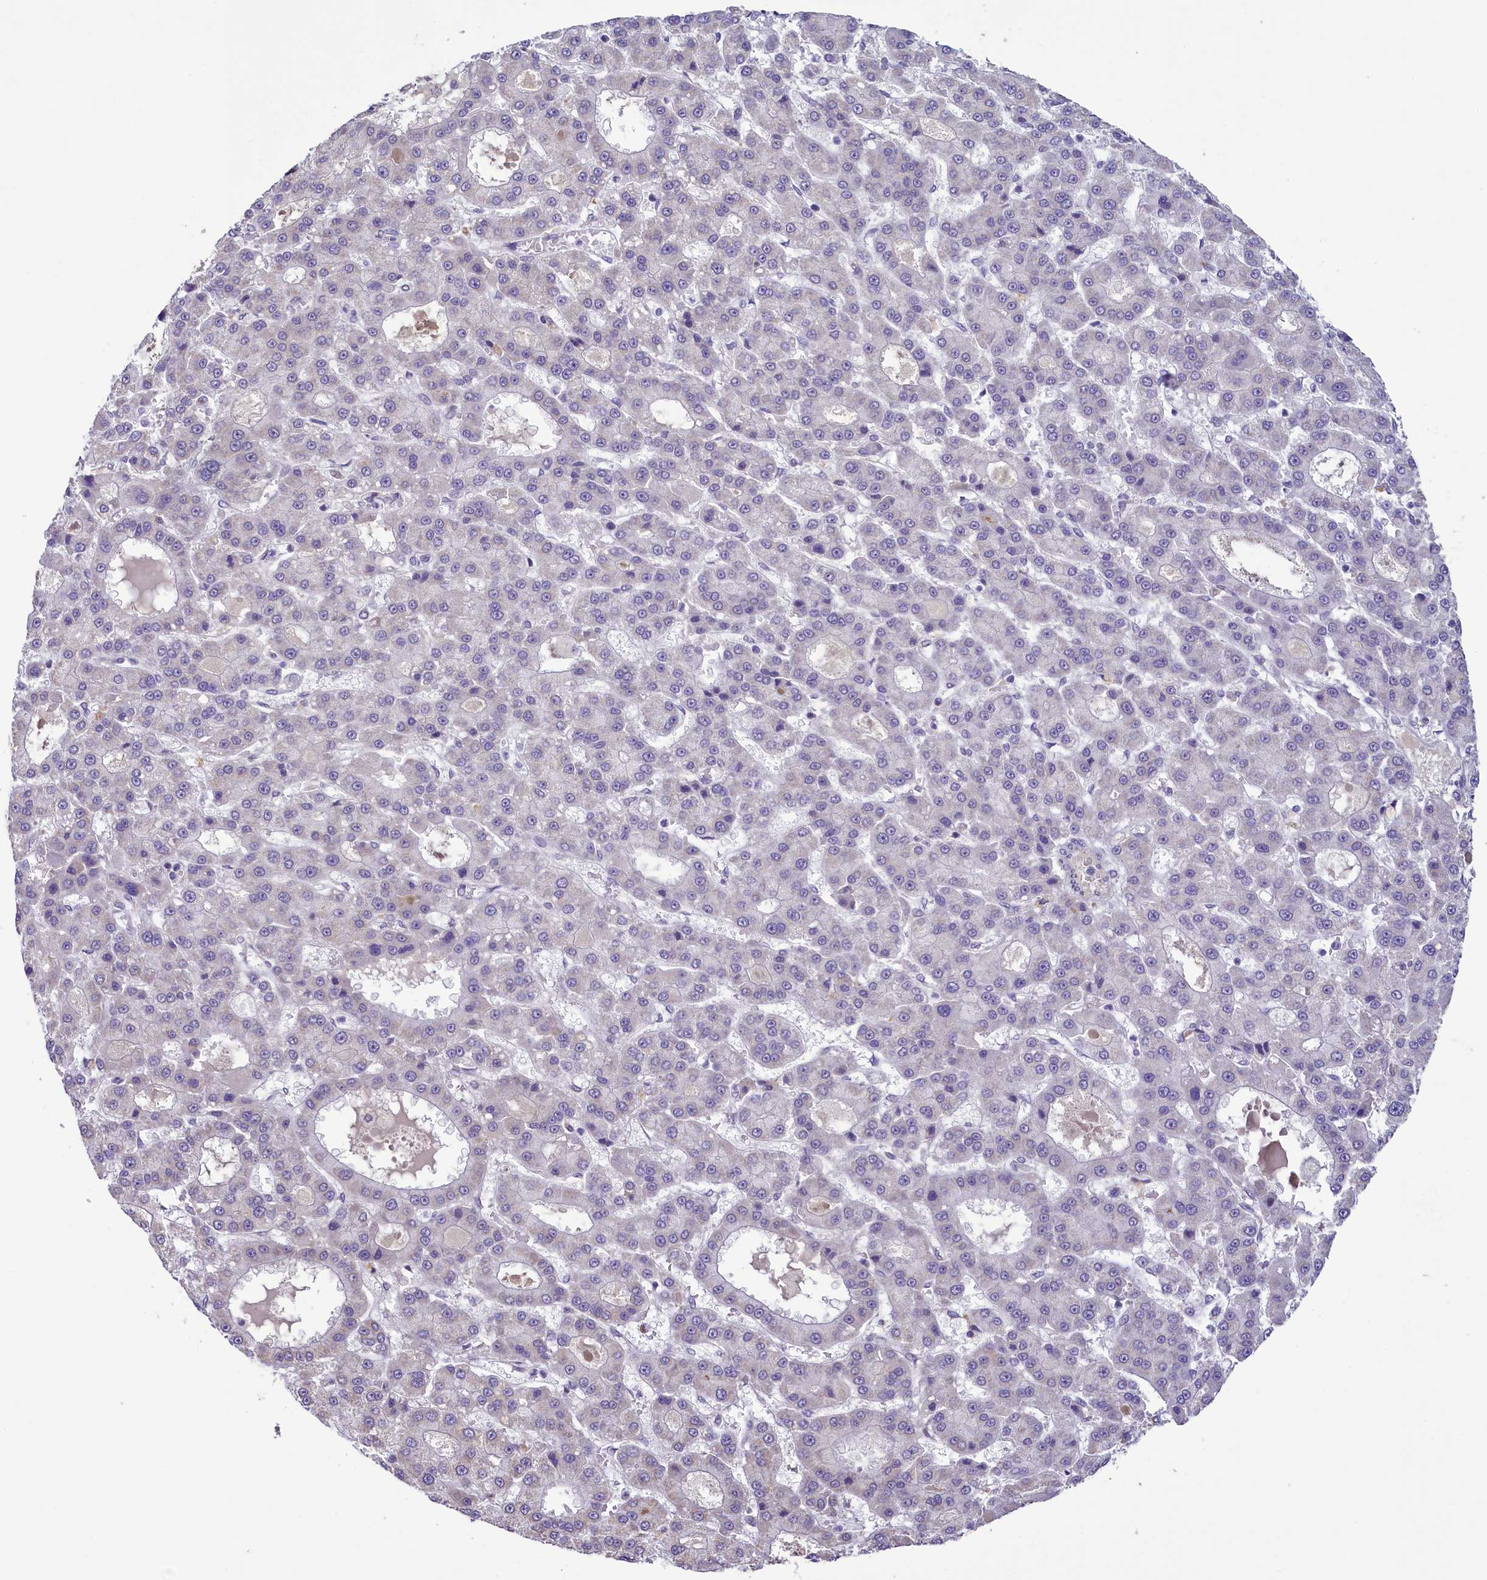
{"staining": {"intensity": "negative", "quantity": "none", "location": "none"}, "tissue": "liver cancer", "cell_type": "Tumor cells", "image_type": "cancer", "snomed": [{"axis": "morphology", "description": "Carcinoma, Hepatocellular, NOS"}, {"axis": "topography", "description": "Liver"}], "caption": "A photomicrograph of human liver hepatocellular carcinoma is negative for staining in tumor cells.", "gene": "PAF1", "patient": {"sex": "male", "age": 70}}